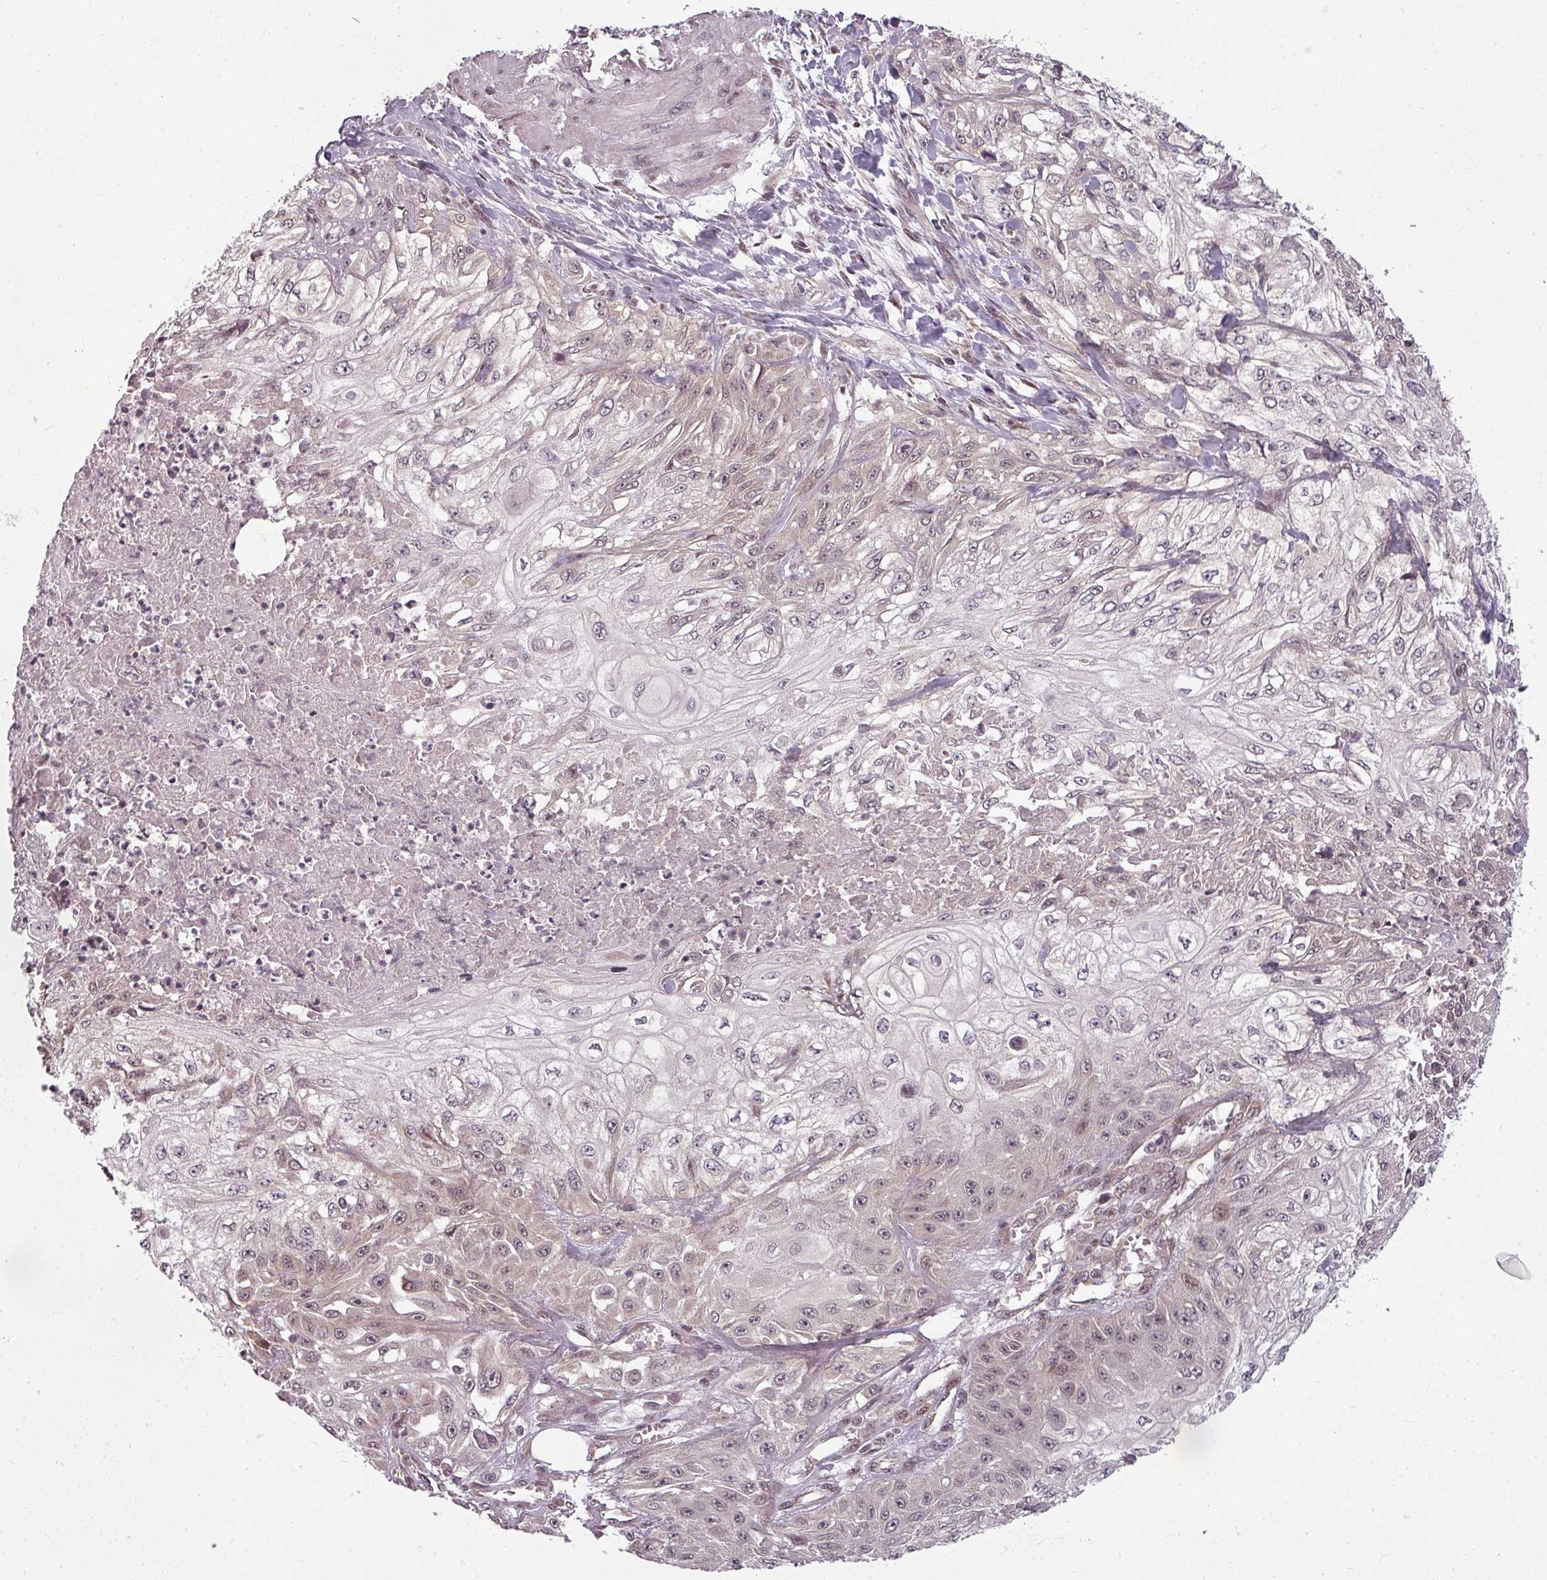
{"staining": {"intensity": "weak", "quantity": "<25%", "location": "cytoplasmic/membranous,nuclear"}, "tissue": "skin cancer", "cell_type": "Tumor cells", "image_type": "cancer", "snomed": [{"axis": "morphology", "description": "Squamous cell carcinoma, NOS"}, {"axis": "morphology", "description": "Squamous cell carcinoma, metastatic, NOS"}, {"axis": "topography", "description": "Skin"}, {"axis": "topography", "description": "Lymph node"}], "caption": "High magnification brightfield microscopy of skin cancer (squamous cell carcinoma) stained with DAB (3,3'-diaminobenzidine) (brown) and counterstained with hematoxylin (blue): tumor cells show no significant expression.", "gene": "CLIC1", "patient": {"sex": "male", "age": 75}}